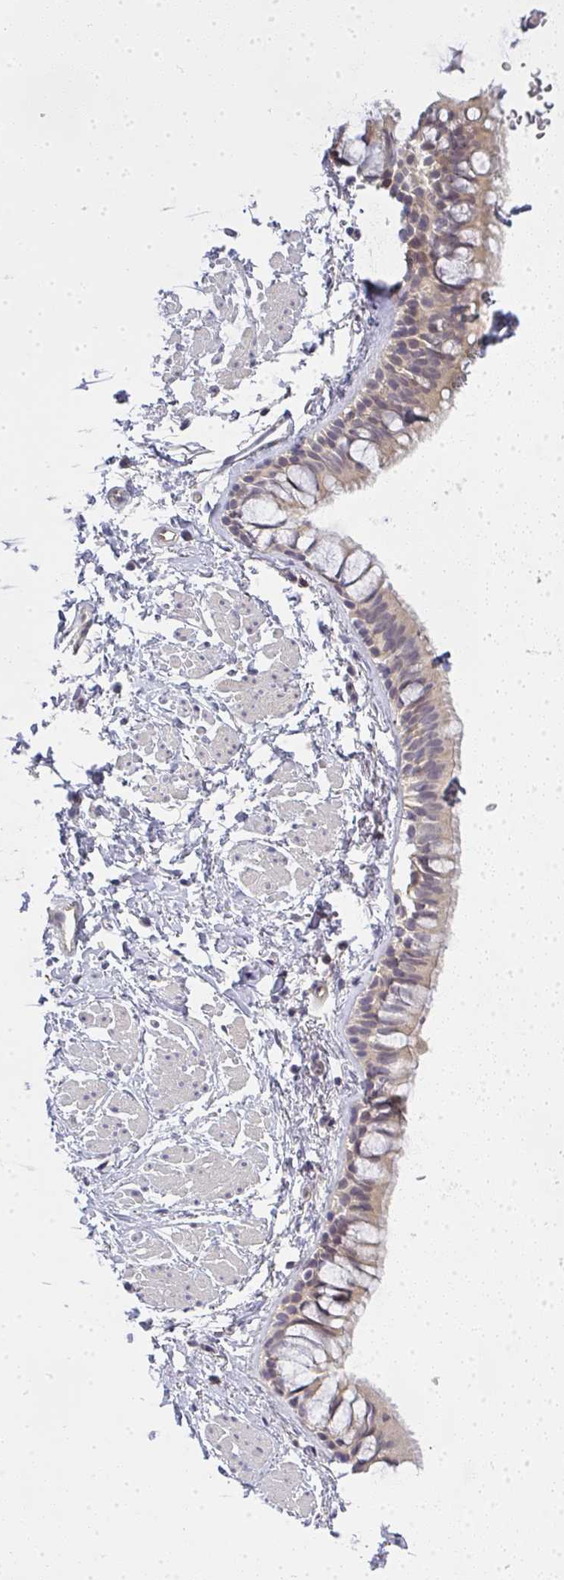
{"staining": {"intensity": "weak", "quantity": "25%-75%", "location": "cytoplasmic/membranous"}, "tissue": "bronchus", "cell_type": "Respiratory epithelial cells", "image_type": "normal", "snomed": [{"axis": "morphology", "description": "Normal tissue, NOS"}, {"axis": "topography", "description": "Lymph node"}, {"axis": "topography", "description": "Cartilage tissue"}, {"axis": "topography", "description": "Bronchus"}], "caption": "An image showing weak cytoplasmic/membranous positivity in about 25%-75% of respiratory epithelial cells in normal bronchus, as visualized by brown immunohistochemical staining.", "gene": "GSDMB", "patient": {"sex": "female", "age": 70}}